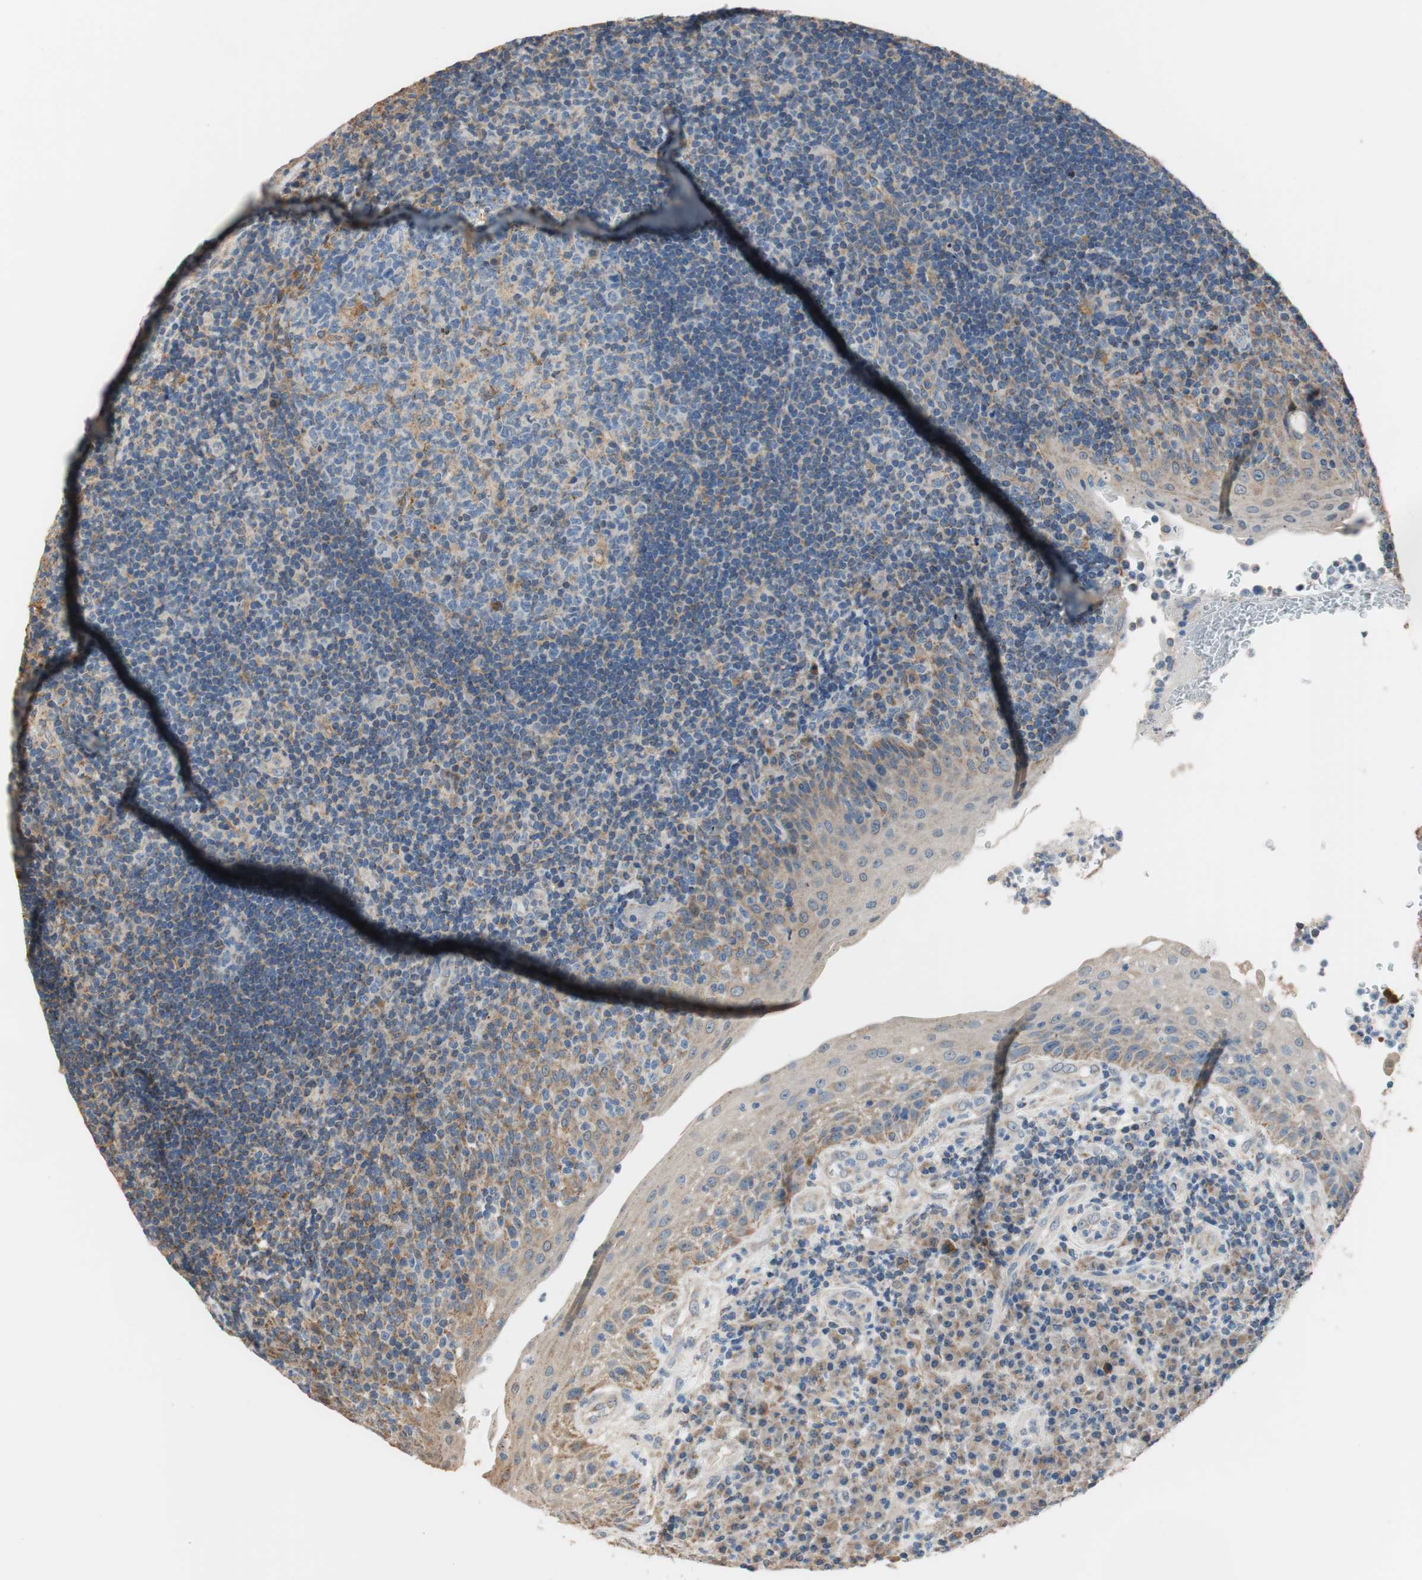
{"staining": {"intensity": "moderate", "quantity": ">75%", "location": "cytoplasmic/membranous"}, "tissue": "tonsil", "cell_type": "Germinal center cells", "image_type": "normal", "snomed": [{"axis": "morphology", "description": "Normal tissue, NOS"}, {"axis": "topography", "description": "Tonsil"}], "caption": "Benign tonsil was stained to show a protein in brown. There is medium levels of moderate cytoplasmic/membranous expression in approximately >75% of germinal center cells. (brown staining indicates protein expression, while blue staining denotes nuclei).", "gene": "ALDH1A2", "patient": {"sex": "female", "age": 40}}